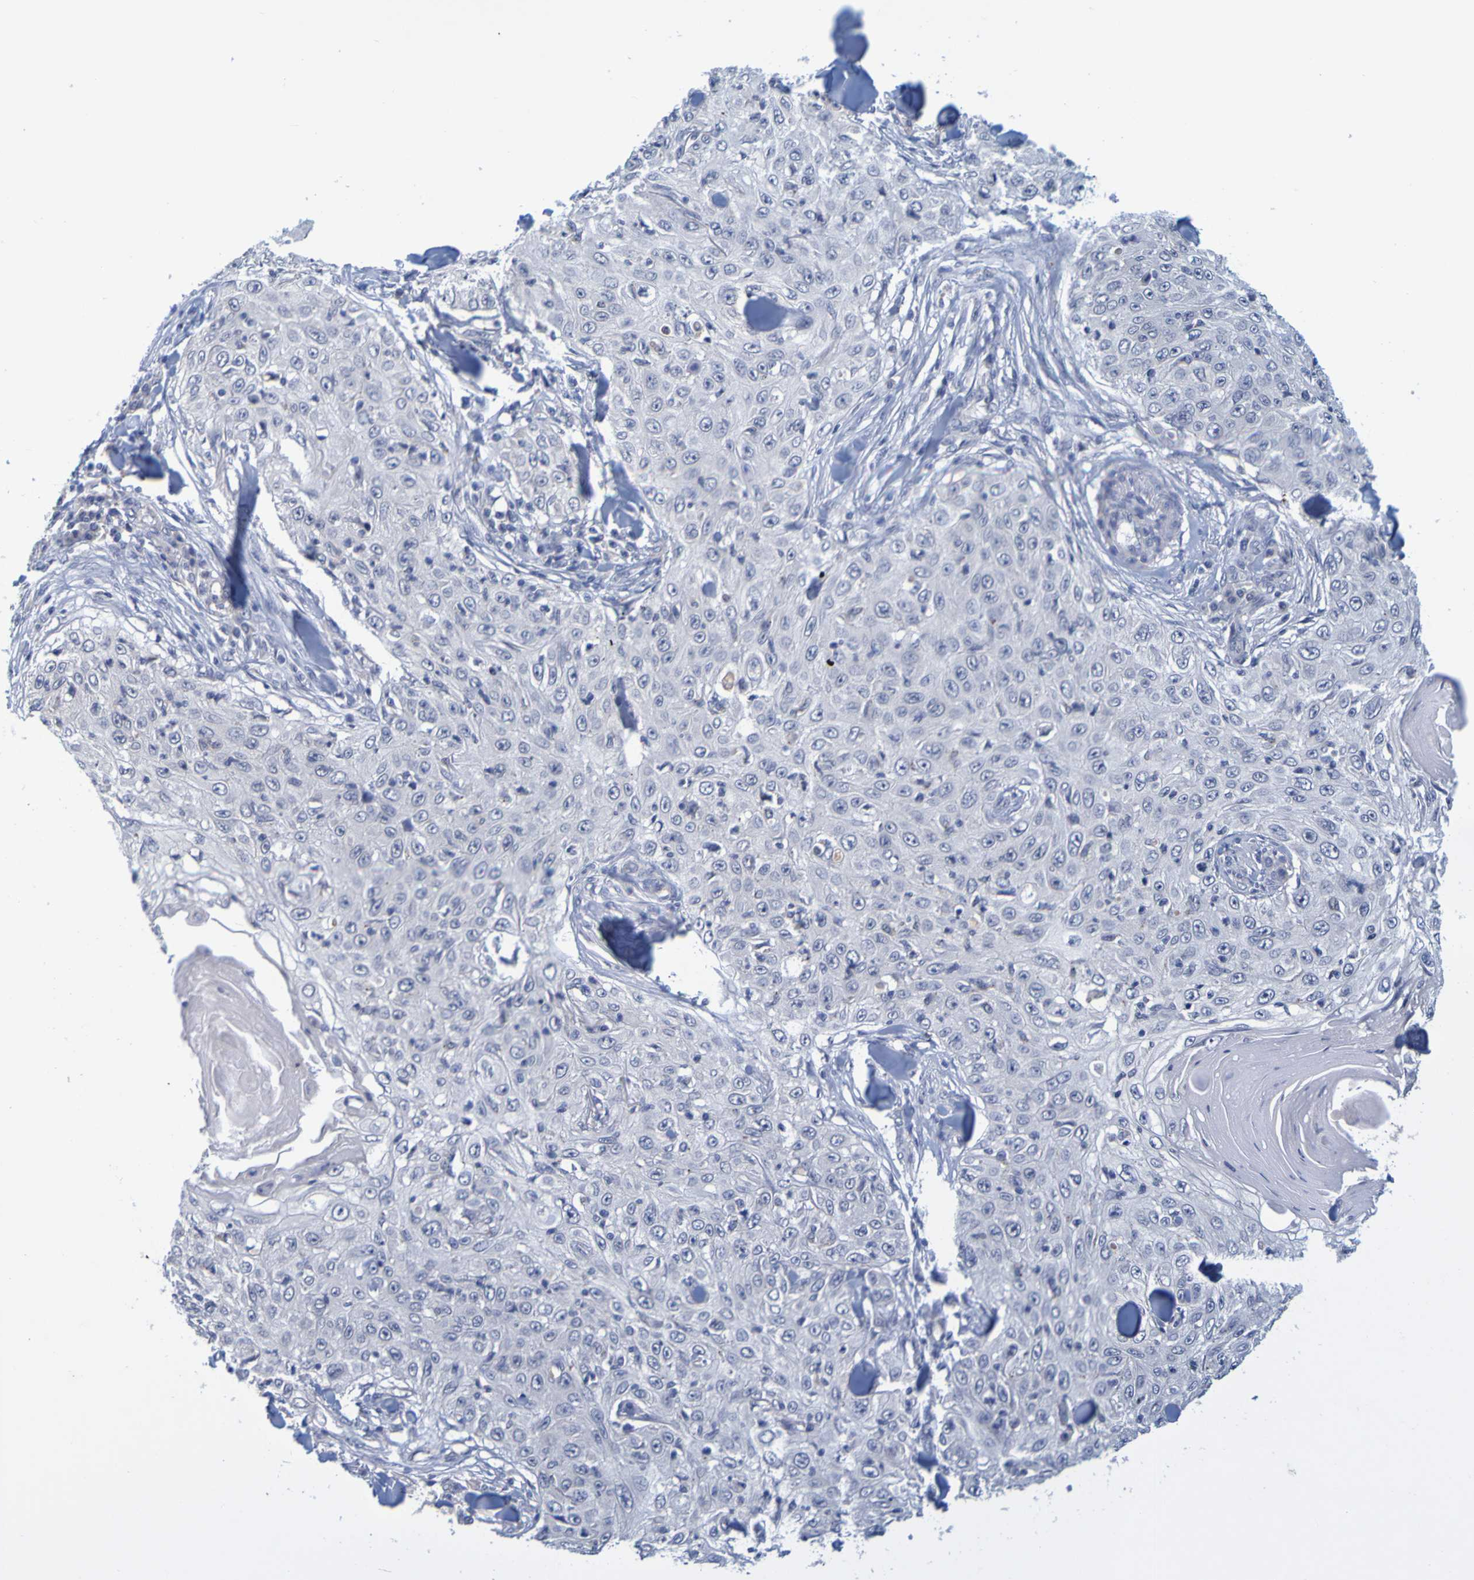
{"staining": {"intensity": "negative", "quantity": "none", "location": "none"}, "tissue": "skin cancer", "cell_type": "Tumor cells", "image_type": "cancer", "snomed": [{"axis": "morphology", "description": "Squamous cell carcinoma, NOS"}, {"axis": "topography", "description": "Skin"}], "caption": "DAB immunohistochemical staining of skin squamous cell carcinoma displays no significant staining in tumor cells.", "gene": "ENDOU", "patient": {"sex": "male", "age": 86}}